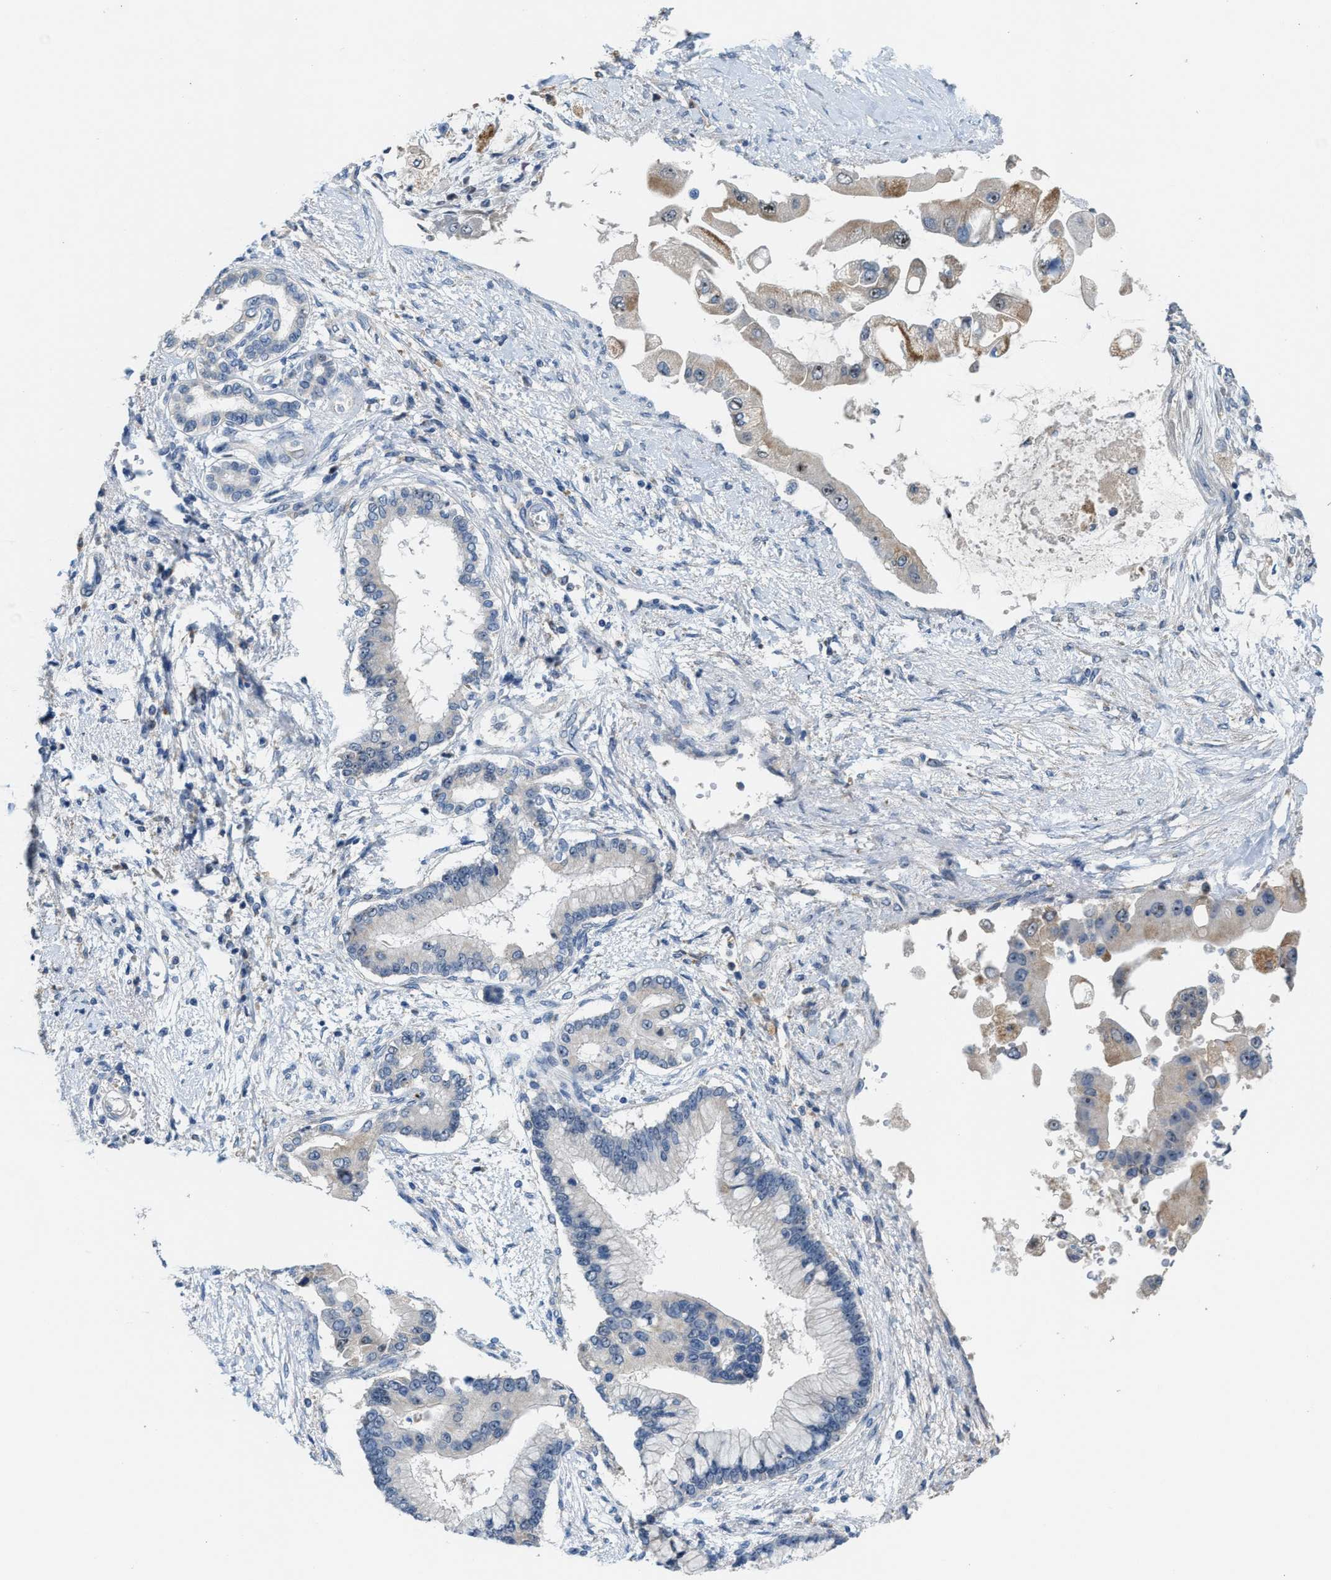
{"staining": {"intensity": "weak", "quantity": "<25%", "location": "nuclear"}, "tissue": "liver cancer", "cell_type": "Tumor cells", "image_type": "cancer", "snomed": [{"axis": "morphology", "description": "Cholangiocarcinoma"}, {"axis": "topography", "description": "Liver"}], "caption": "High magnification brightfield microscopy of cholangiocarcinoma (liver) stained with DAB (brown) and counterstained with hematoxylin (blue): tumor cells show no significant positivity. (Immunohistochemistry, brightfield microscopy, high magnification).", "gene": "ZNF783", "patient": {"sex": "male", "age": 50}}